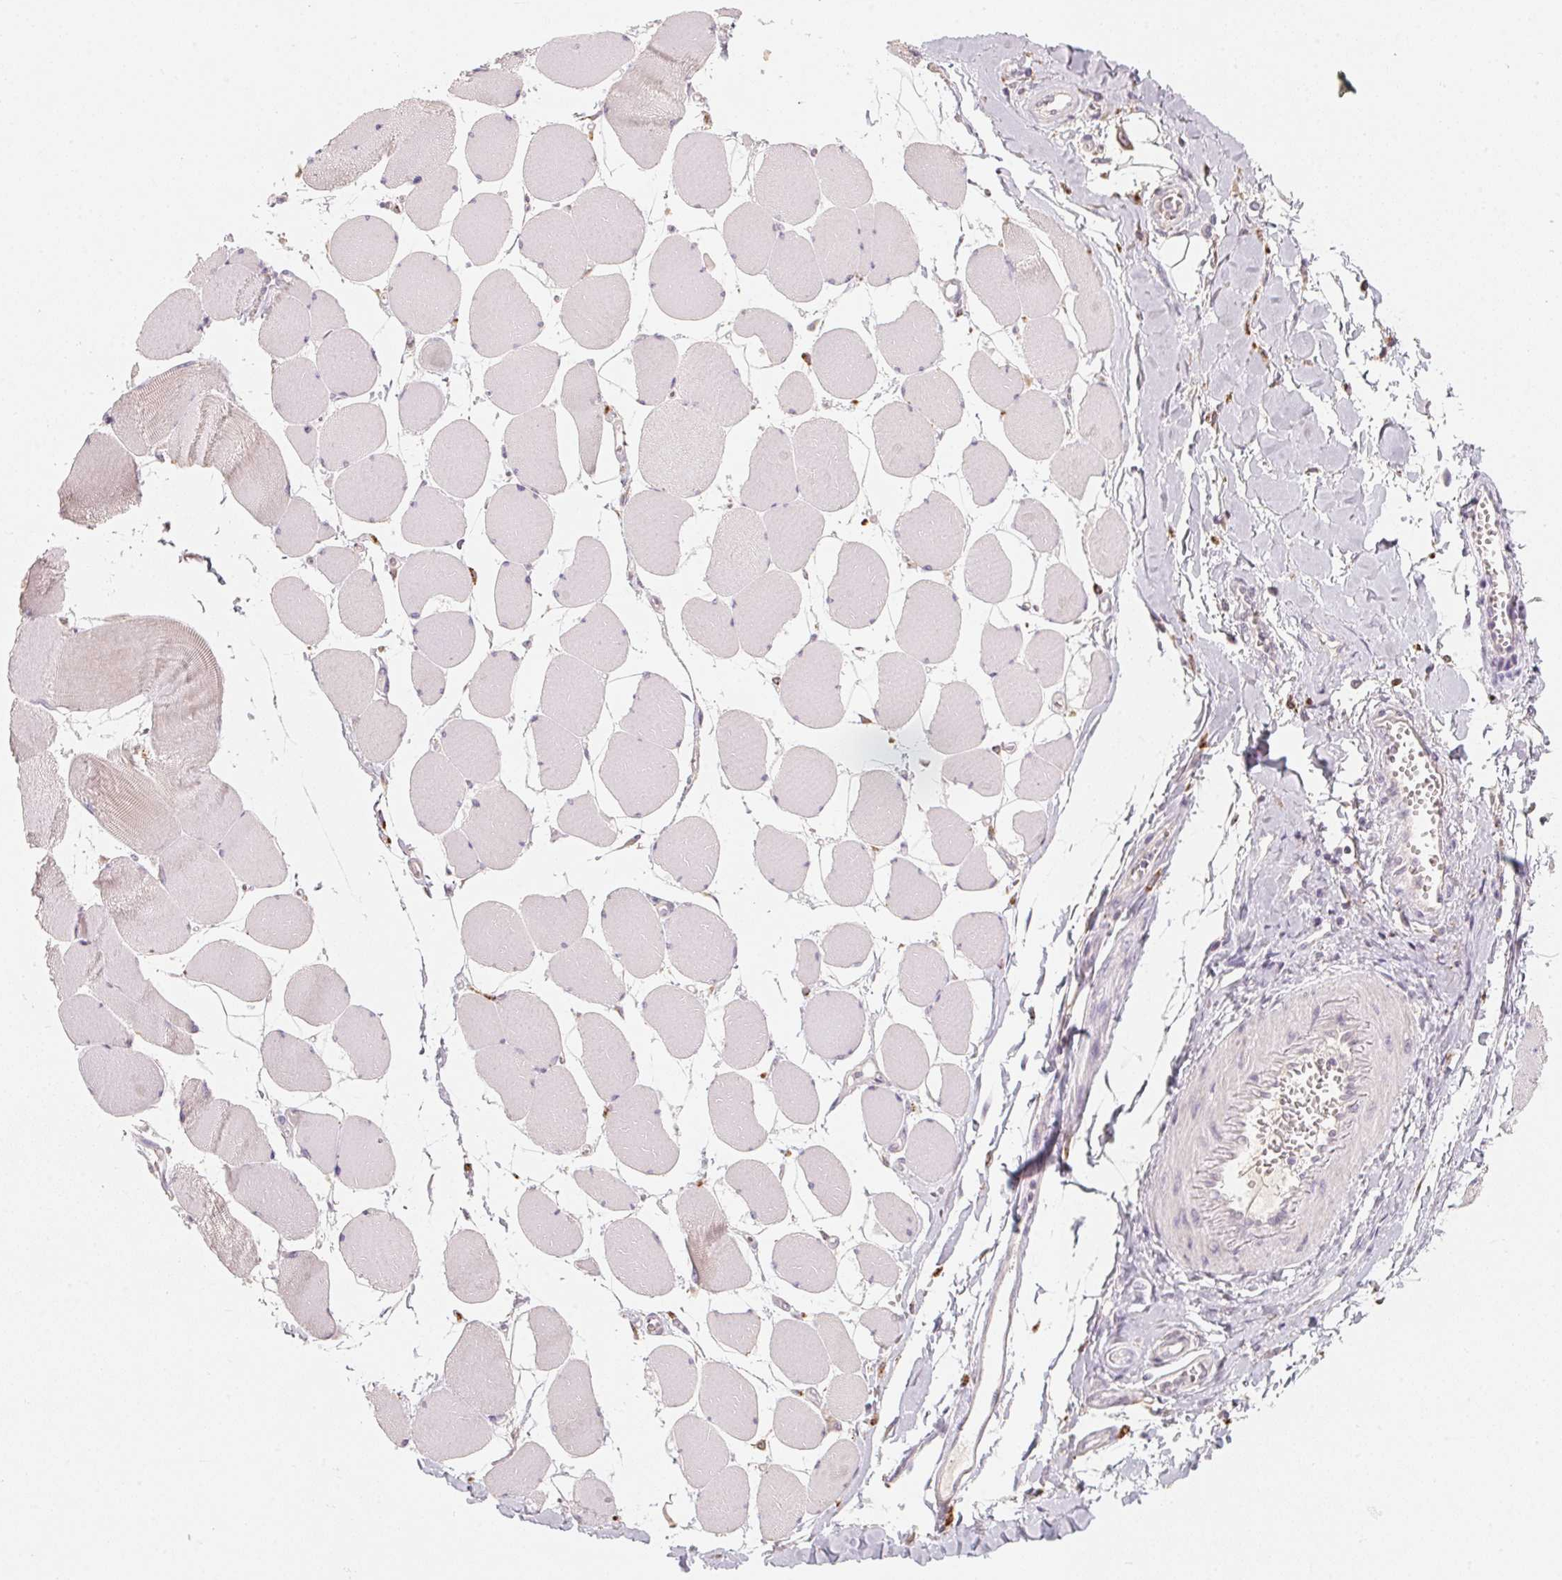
{"staining": {"intensity": "weak", "quantity": "<25%", "location": "cytoplasmic/membranous"}, "tissue": "skeletal muscle", "cell_type": "Myocytes", "image_type": "normal", "snomed": [{"axis": "morphology", "description": "Normal tissue, NOS"}, {"axis": "topography", "description": "Skeletal muscle"}], "caption": "Myocytes show no significant protein staining in benign skeletal muscle.", "gene": "TREH", "patient": {"sex": "female", "age": 75}}